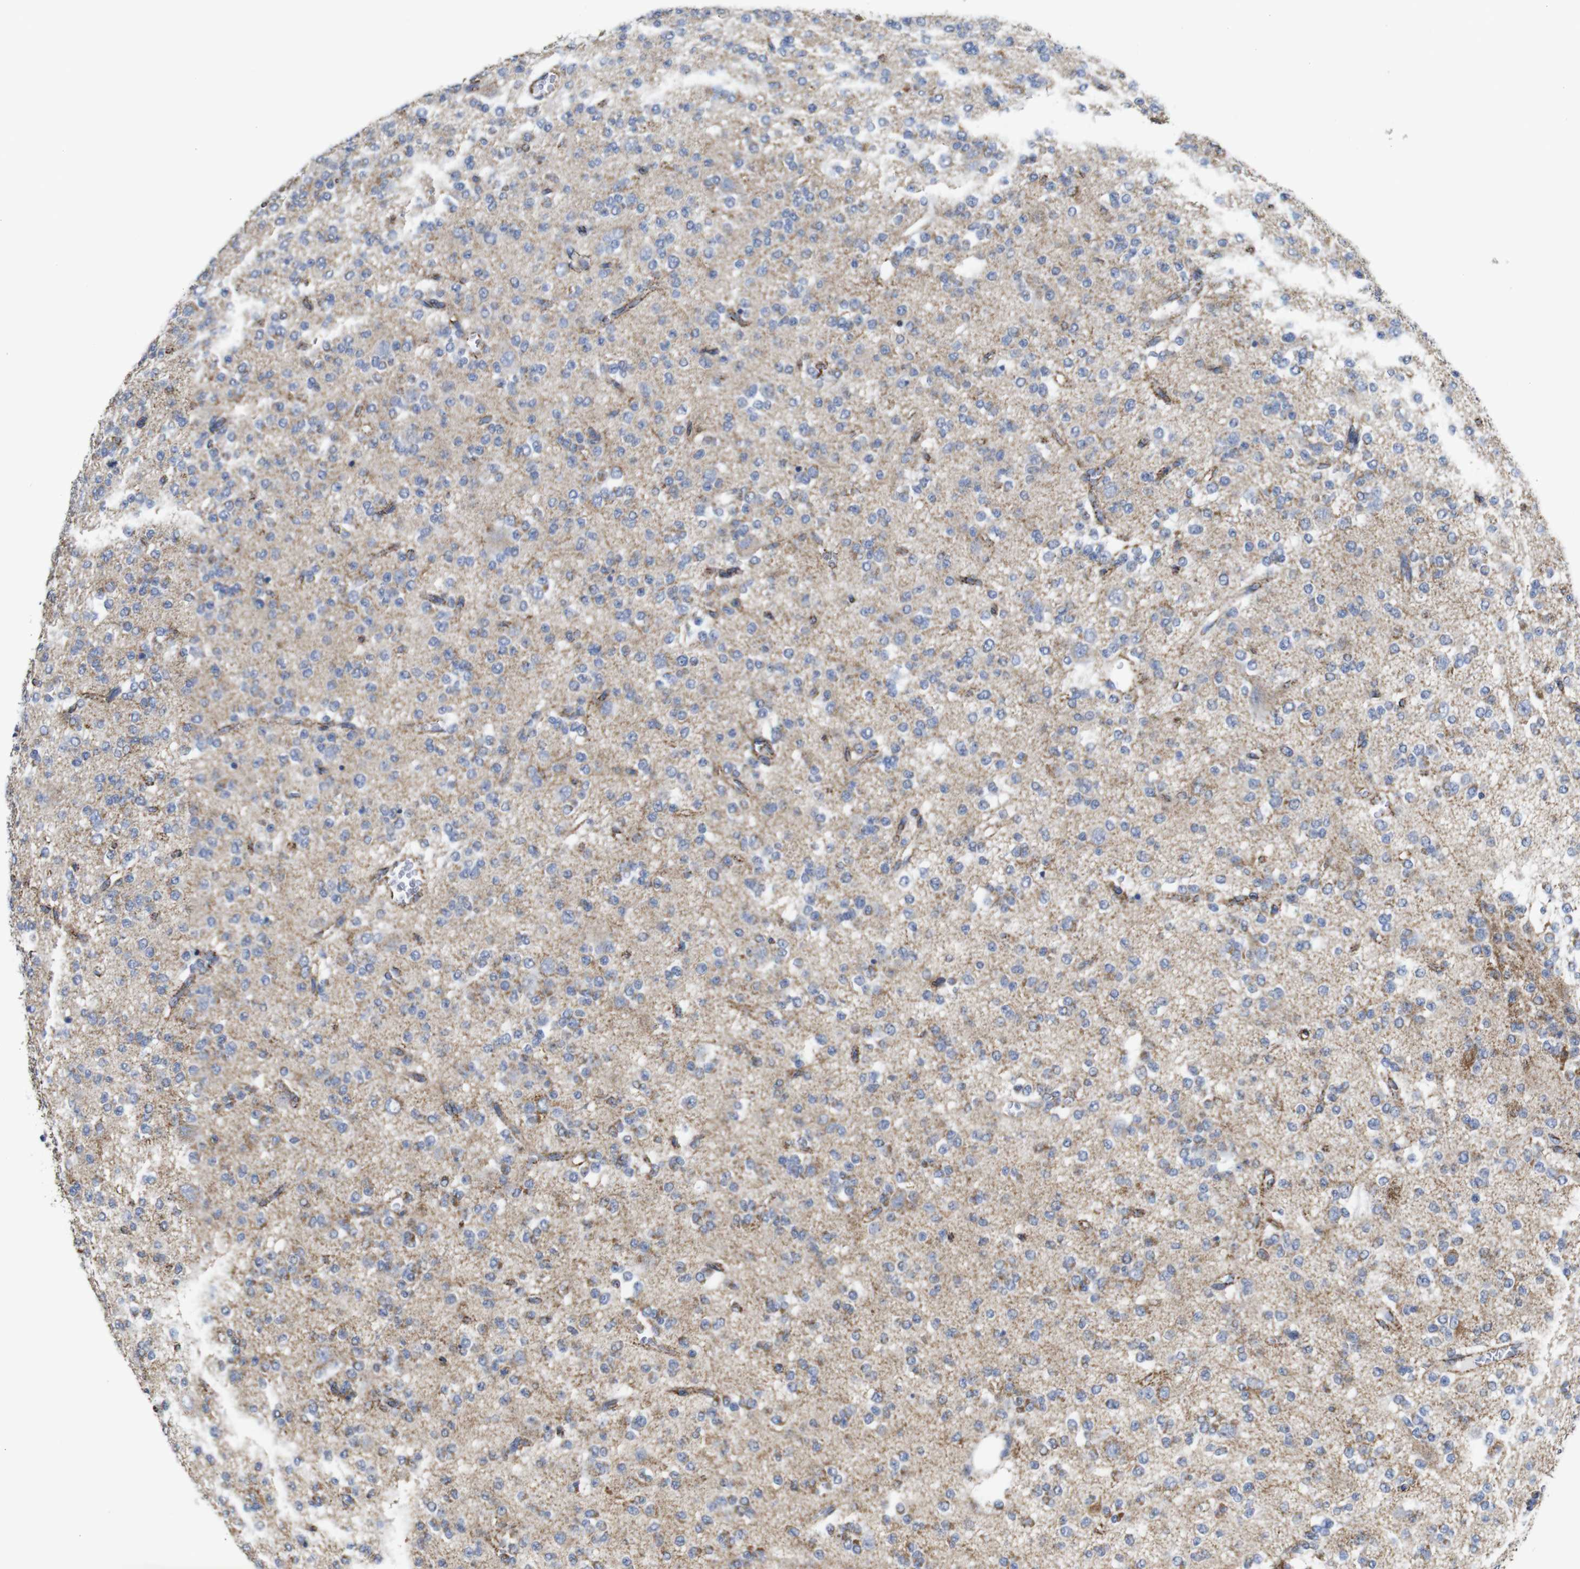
{"staining": {"intensity": "moderate", "quantity": "<25%", "location": "cytoplasmic/membranous"}, "tissue": "glioma", "cell_type": "Tumor cells", "image_type": "cancer", "snomed": [{"axis": "morphology", "description": "Glioma, malignant, Low grade"}, {"axis": "topography", "description": "Brain"}], "caption": "Immunohistochemistry histopathology image of neoplastic tissue: glioma stained using immunohistochemistry (IHC) reveals low levels of moderate protein expression localized specifically in the cytoplasmic/membranous of tumor cells, appearing as a cytoplasmic/membranous brown color.", "gene": "MAOA", "patient": {"sex": "male", "age": 38}}